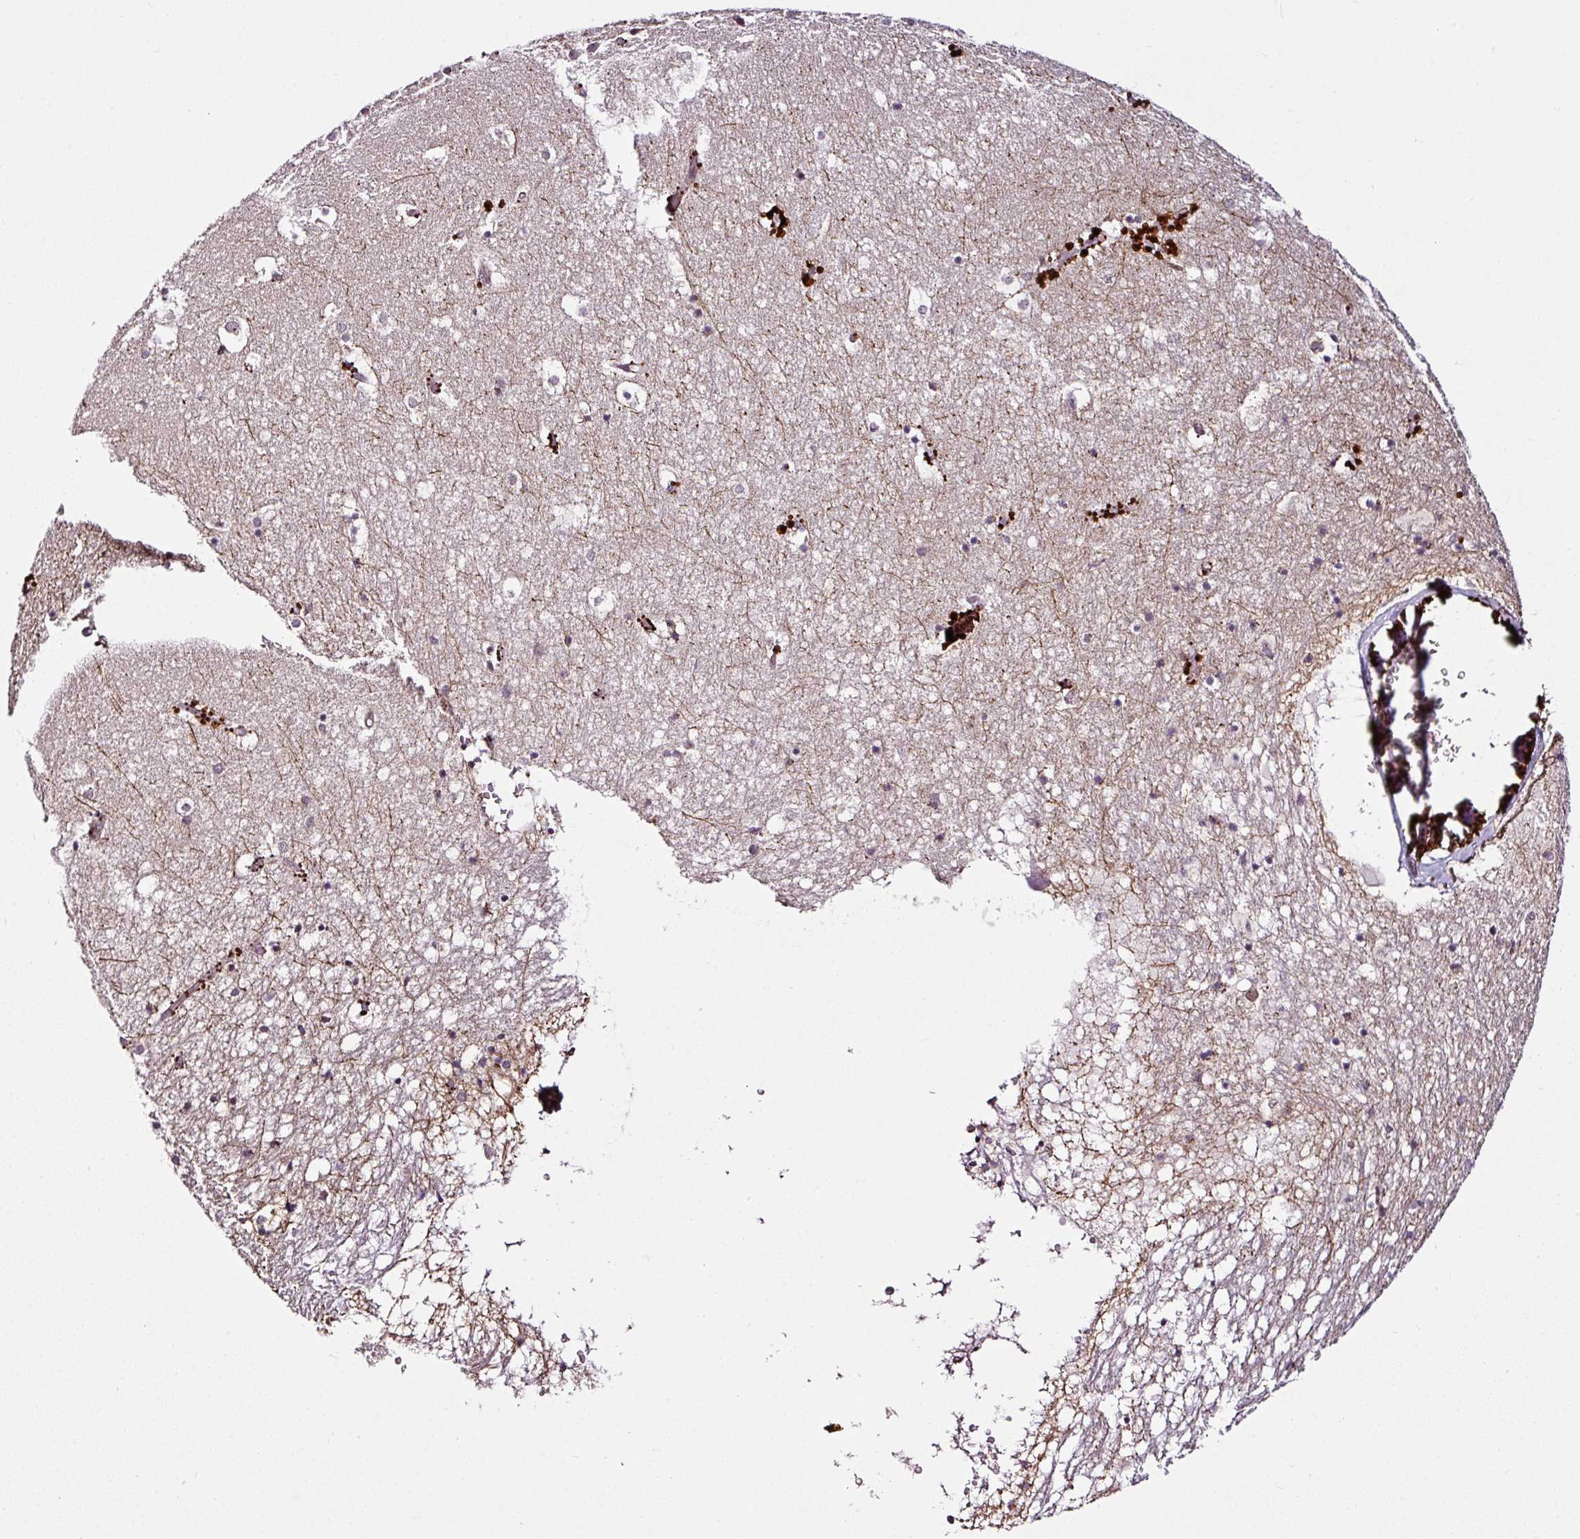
{"staining": {"intensity": "negative", "quantity": "none", "location": "none"}, "tissue": "hippocampus", "cell_type": "Glial cells", "image_type": "normal", "snomed": [{"axis": "morphology", "description": "Normal tissue, NOS"}, {"axis": "topography", "description": "Hippocampus"}], "caption": "Immunohistochemistry (IHC) micrograph of benign hippocampus stained for a protein (brown), which shows no staining in glial cells. Brightfield microscopy of immunohistochemistry (IHC) stained with DAB (brown) and hematoxylin (blue), captured at high magnification.", "gene": "COPRS", "patient": {"sex": "female", "age": 52}}